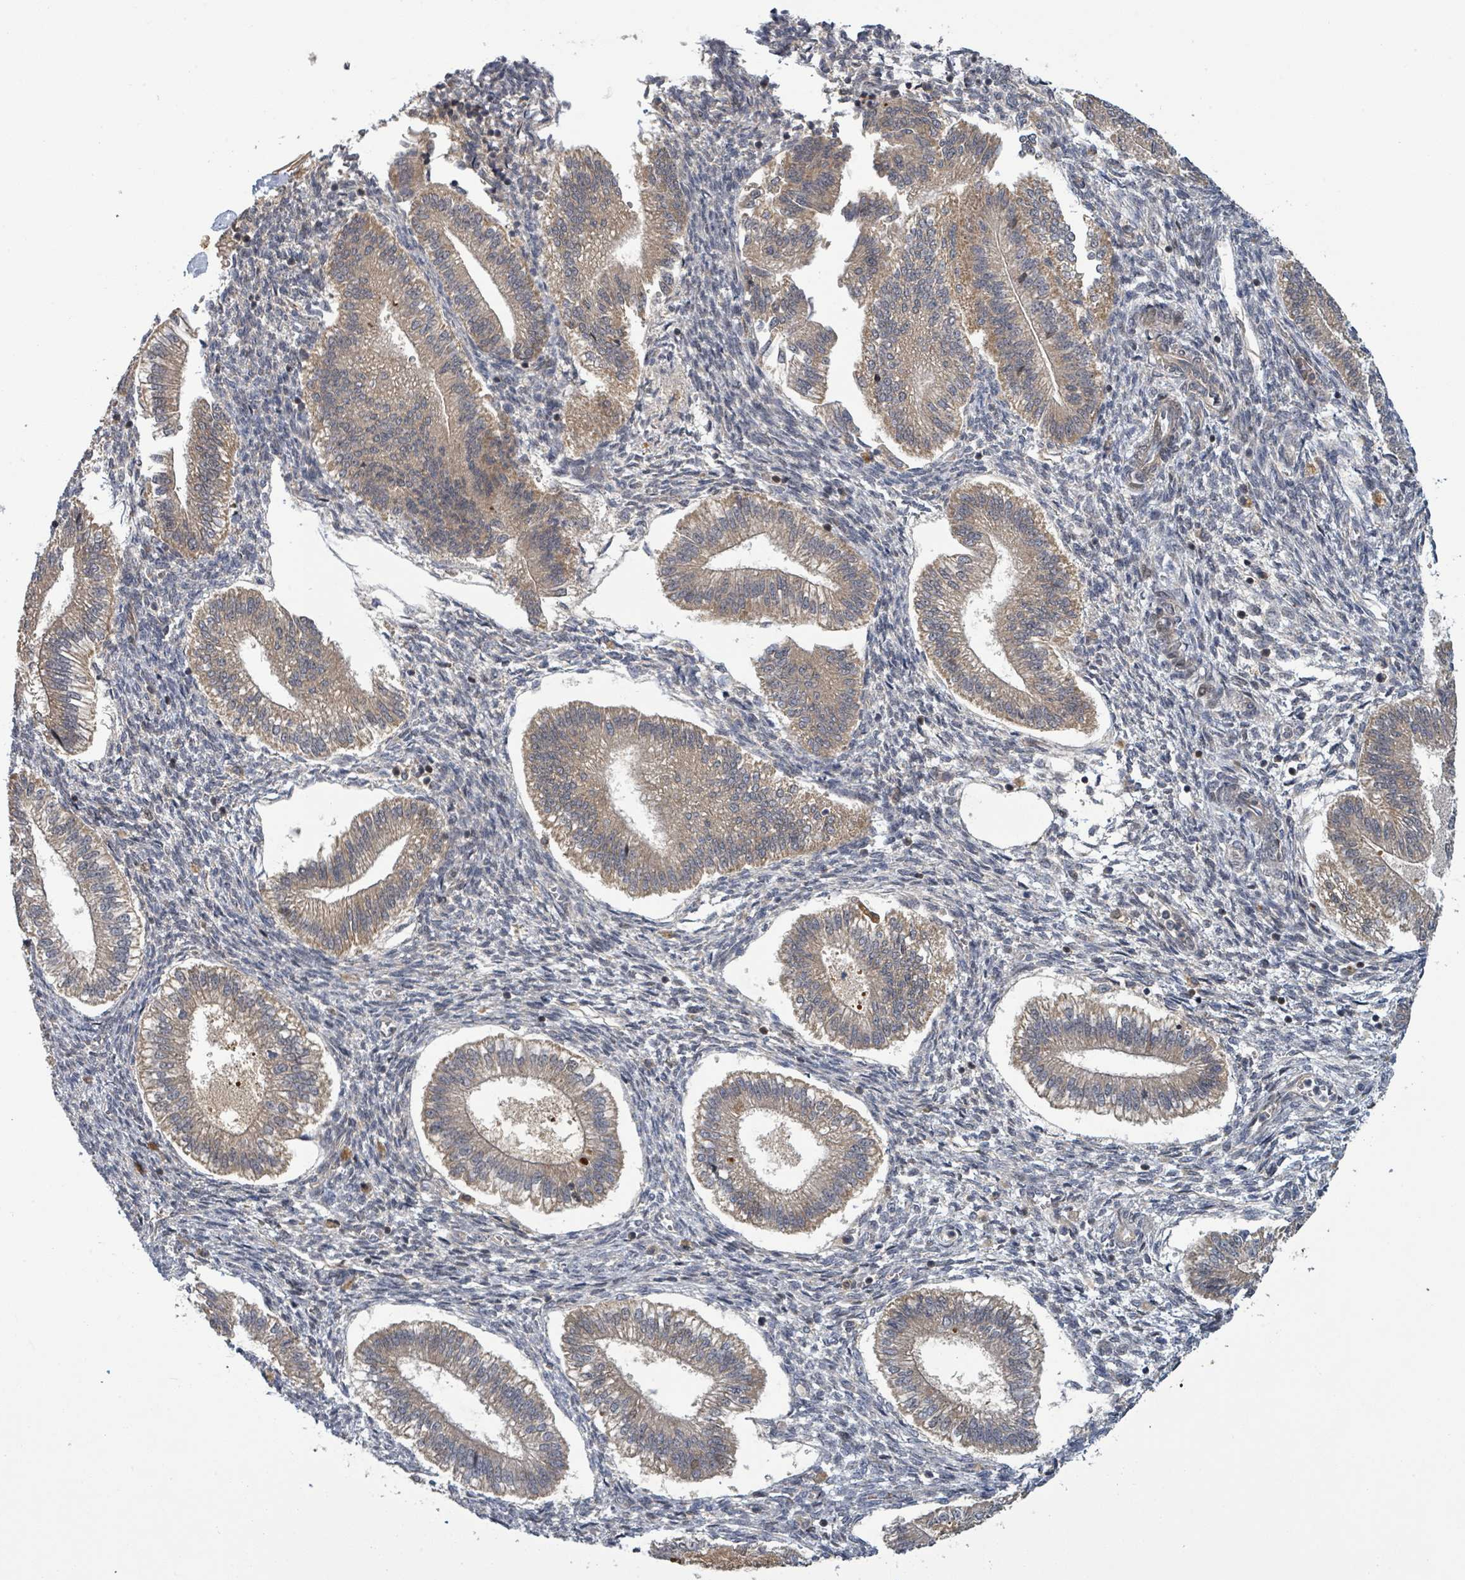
{"staining": {"intensity": "negative", "quantity": "none", "location": "none"}, "tissue": "endometrium", "cell_type": "Cells in endometrial stroma", "image_type": "normal", "snomed": [{"axis": "morphology", "description": "Normal tissue, NOS"}, {"axis": "topography", "description": "Endometrium"}], "caption": "A photomicrograph of human endometrium is negative for staining in cells in endometrial stroma. The staining is performed using DAB brown chromogen with nuclei counter-stained in using hematoxylin.", "gene": "ITGA11", "patient": {"sex": "female", "age": 25}}